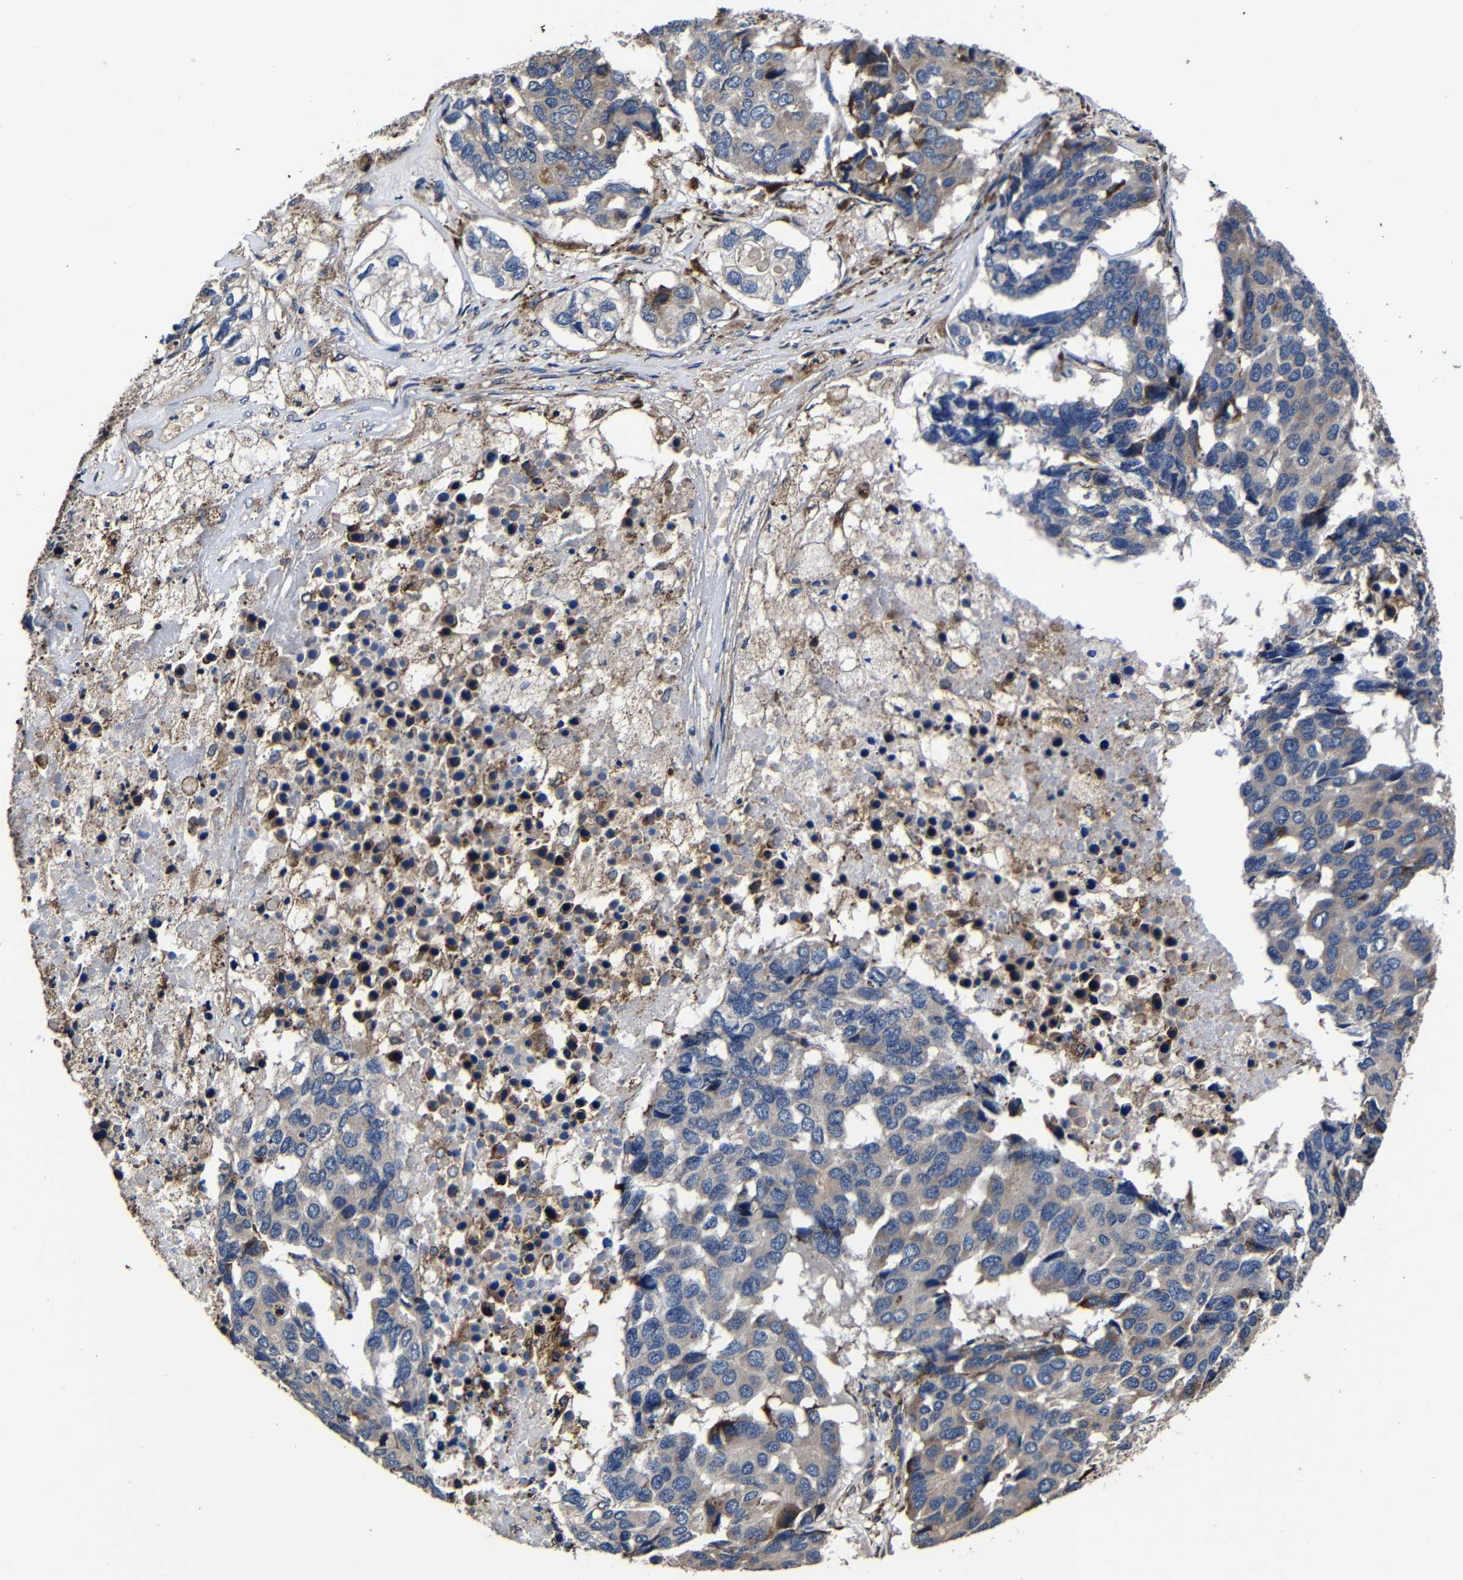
{"staining": {"intensity": "weak", "quantity": ">75%", "location": "cytoplasmic/membranous"}, "tissue": "pancreatic cancer", "cell_type": "Tumor cells", "image_type": "cancer", "snomed": [{"axis": "morphology", "description": "Adenocarcinoma, NOS"}, {"axis": "topography", "description": "Pancreas"}], "caption": "Immunohistochemical staining of pancreatic cancer (adenocarcinoma) exhibits low levels of weak cytoplasmic/membranous positivity in approximately >75% of tumor cells.", "gene": "SCN9A", "patient": {"sex": "male", "age": 50}}